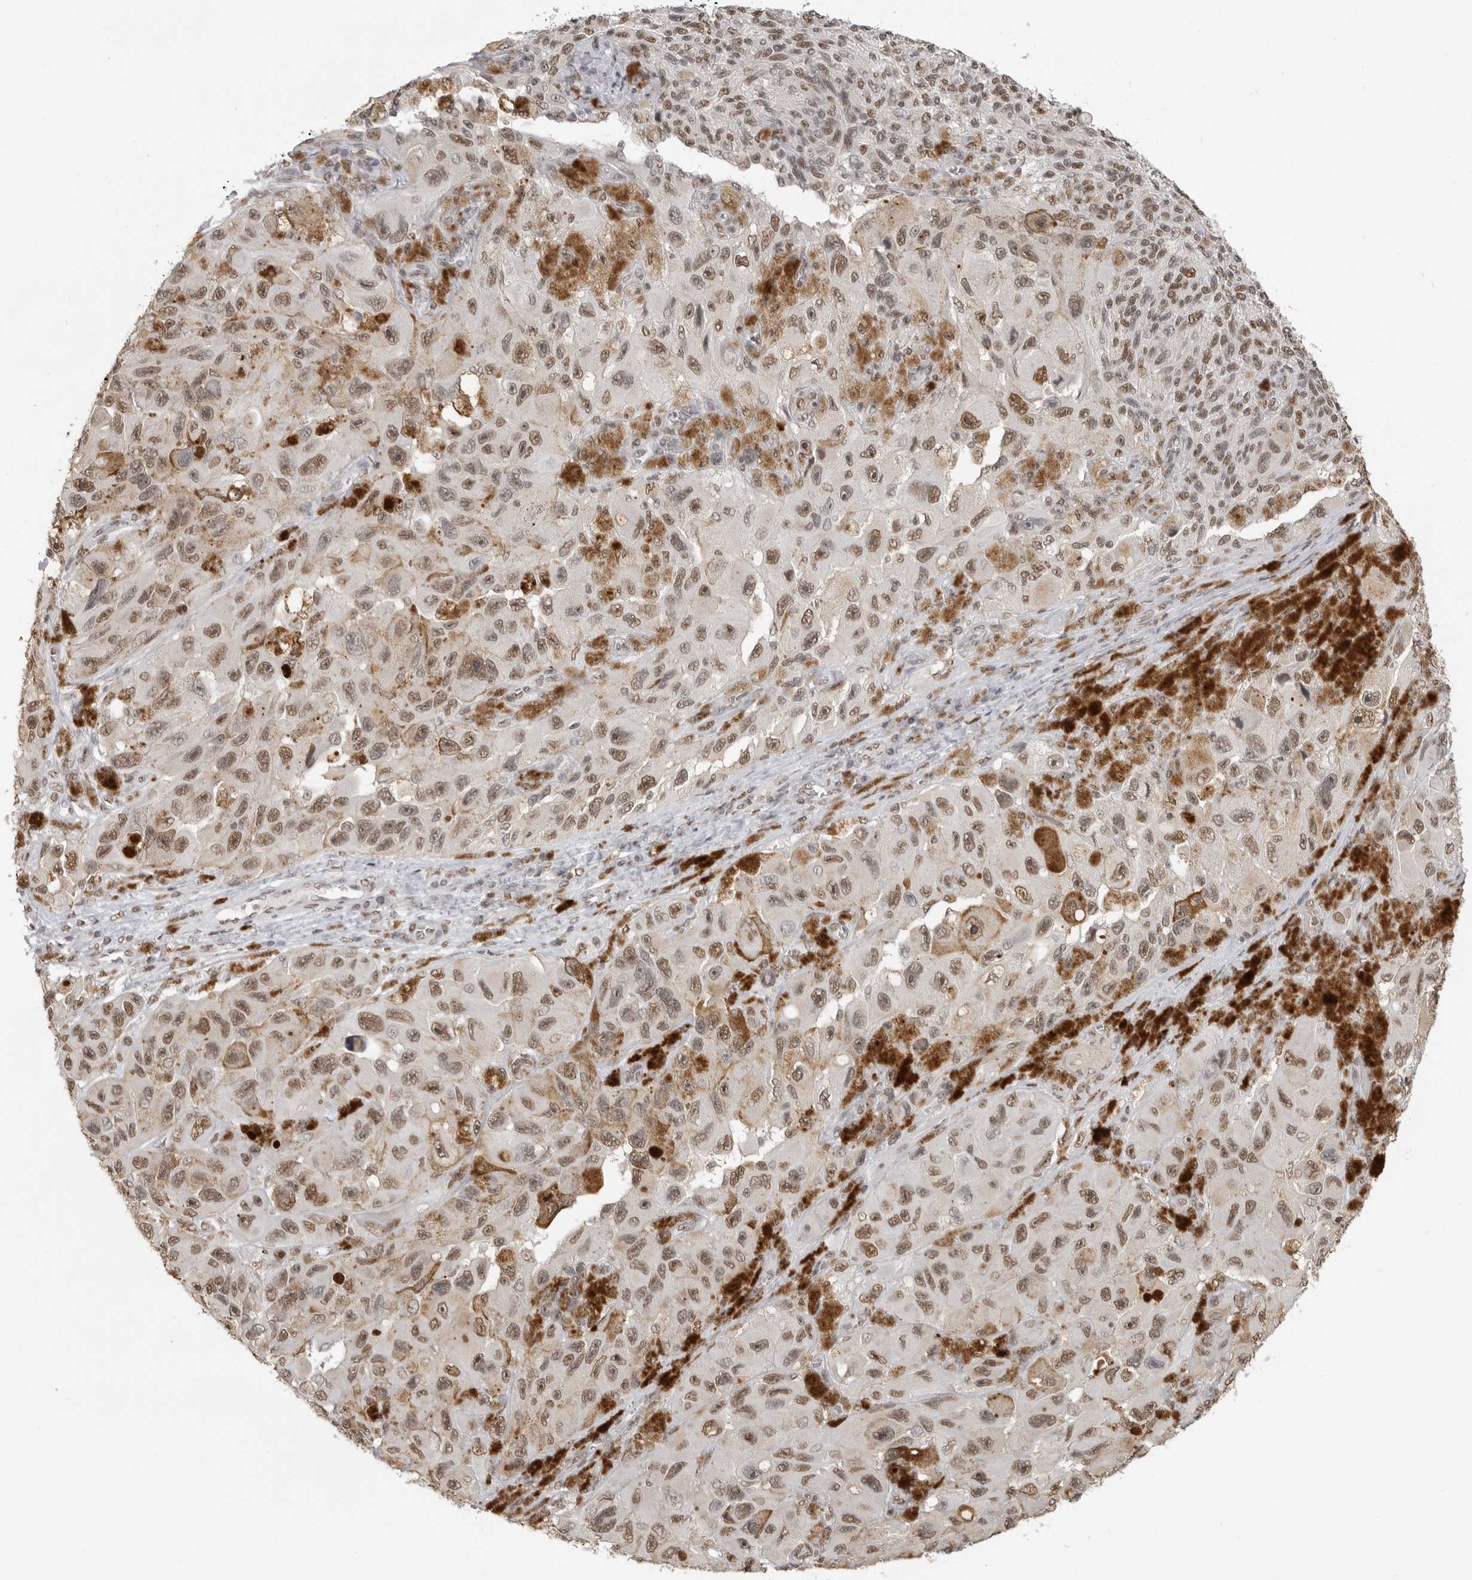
{"staining": {"intensity": "moderate", "quantity": ">75%", "location": "cytoplasmic/membranous,nuclear"}, "tissue": "melanoma", "cell_type": "Tumor cells", "image_type": "cancer", "snomed": [{"axis": "morphology", "description": "Malignant melanoma, NOS"}, {"axis": "topography", "description": "Skin"}], "caption": "Immunohistochemical staining of human melanoma demonstrates medium levels of moderate cytoplasmic/membranous and nuclear expression in about >75% of tumor cells. (Brightfield microscopy of DAB IHC at high magnification).", "gene": "RPA2", "patient": {"sex": "female", "age": 73}}